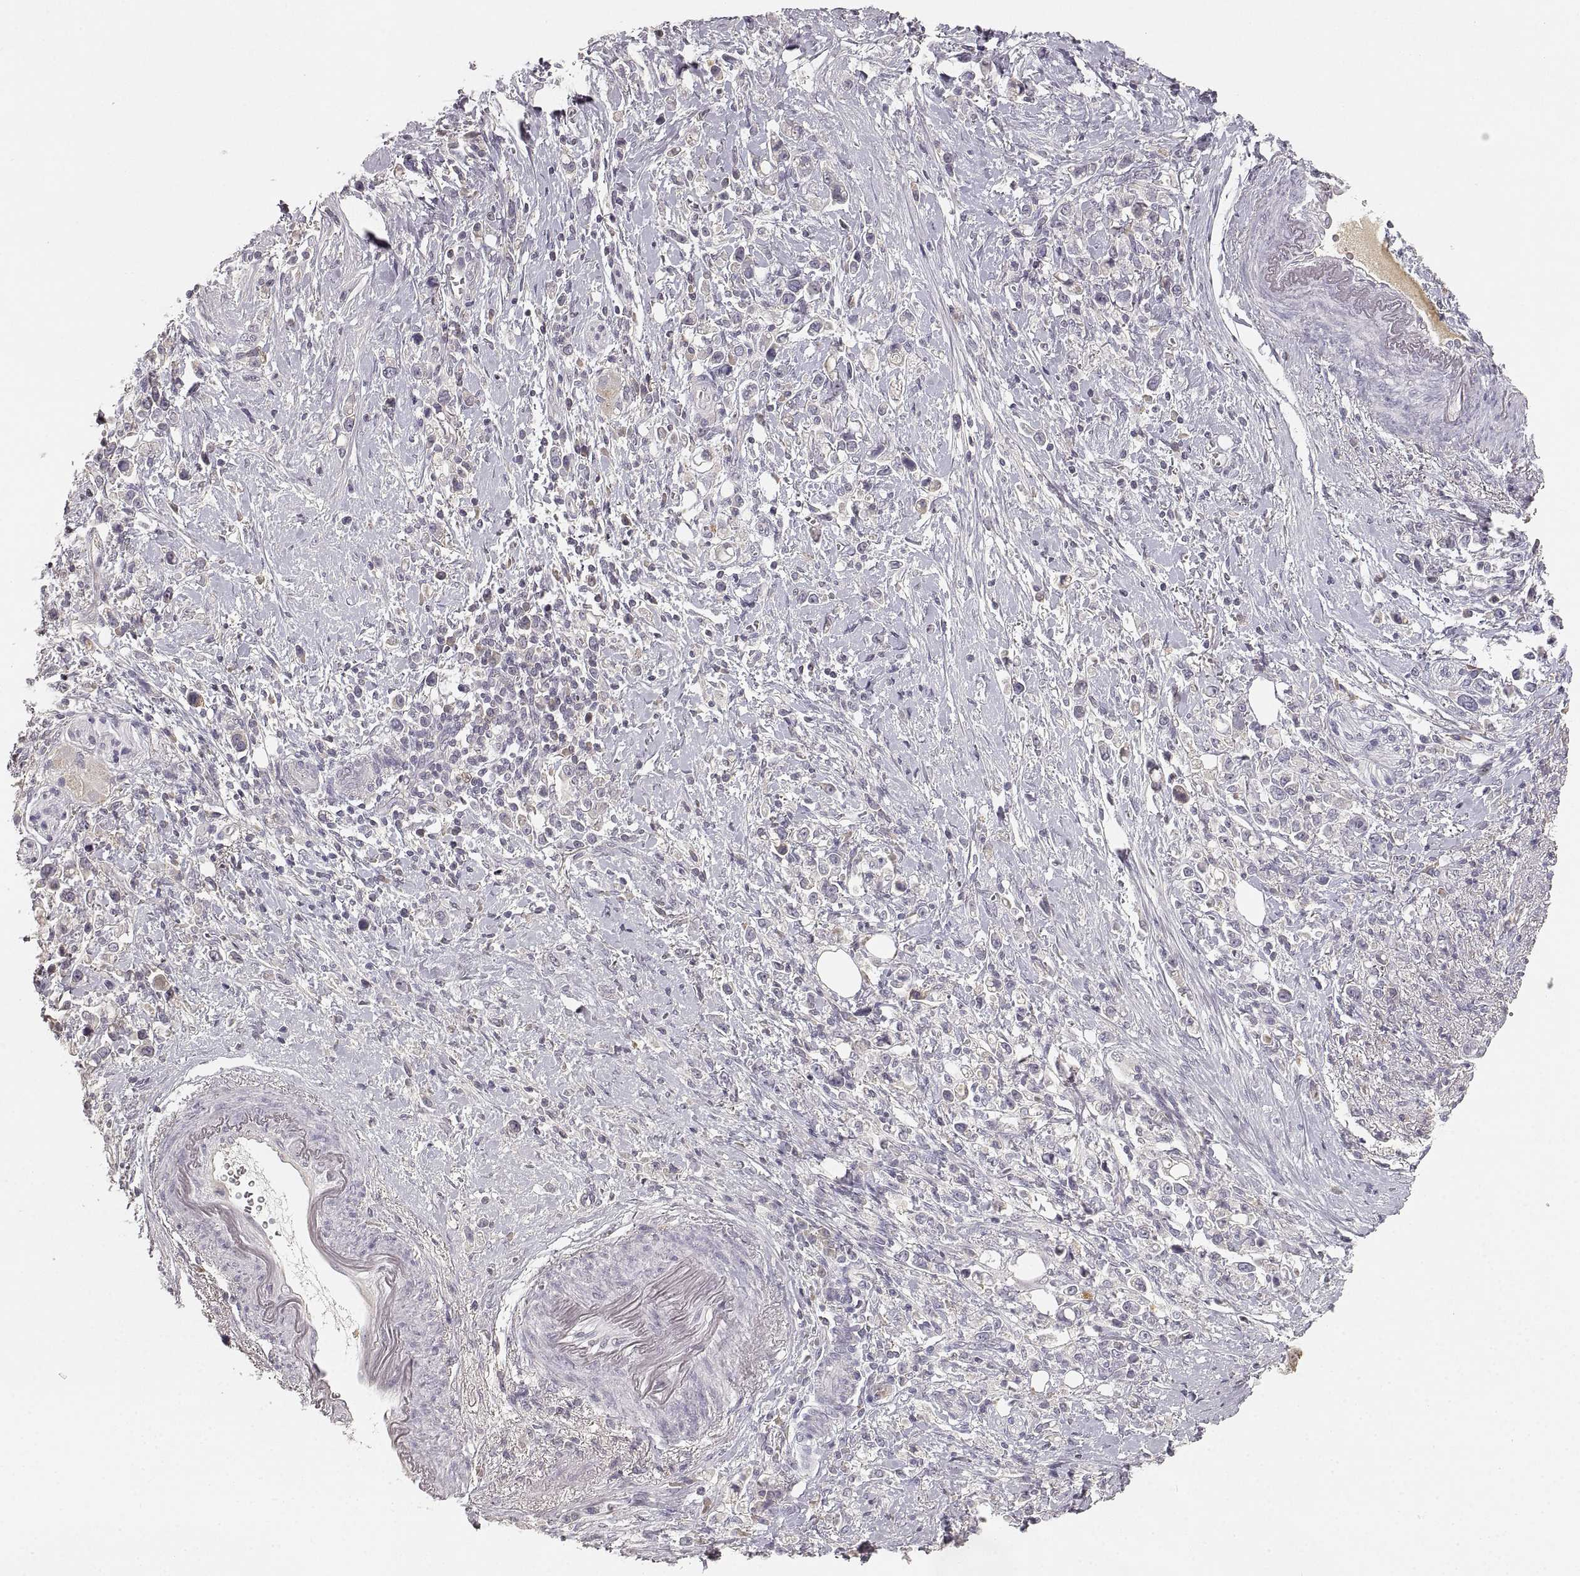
{"staining": {"intensity": "negative", "quantity": "none", "location": "none"}, "tissue": "stomach cancer", "cell_type": "Tumor cells", "image_type": "cancer", "snomed": [{"axis": "morphology", "description": "Adenocarcinoma, NOS"}, {"axis": "topography", "description": "Stomach"}], "caption": "An immunohistochemistry image of stomach cancer (adenocarcinoma) is shown. There is no staining in tumor cells of stomach cancer (adenocarcinoma).", "gene": "RUNDC3A", "patient": {"sex": "male", "age": 63}}